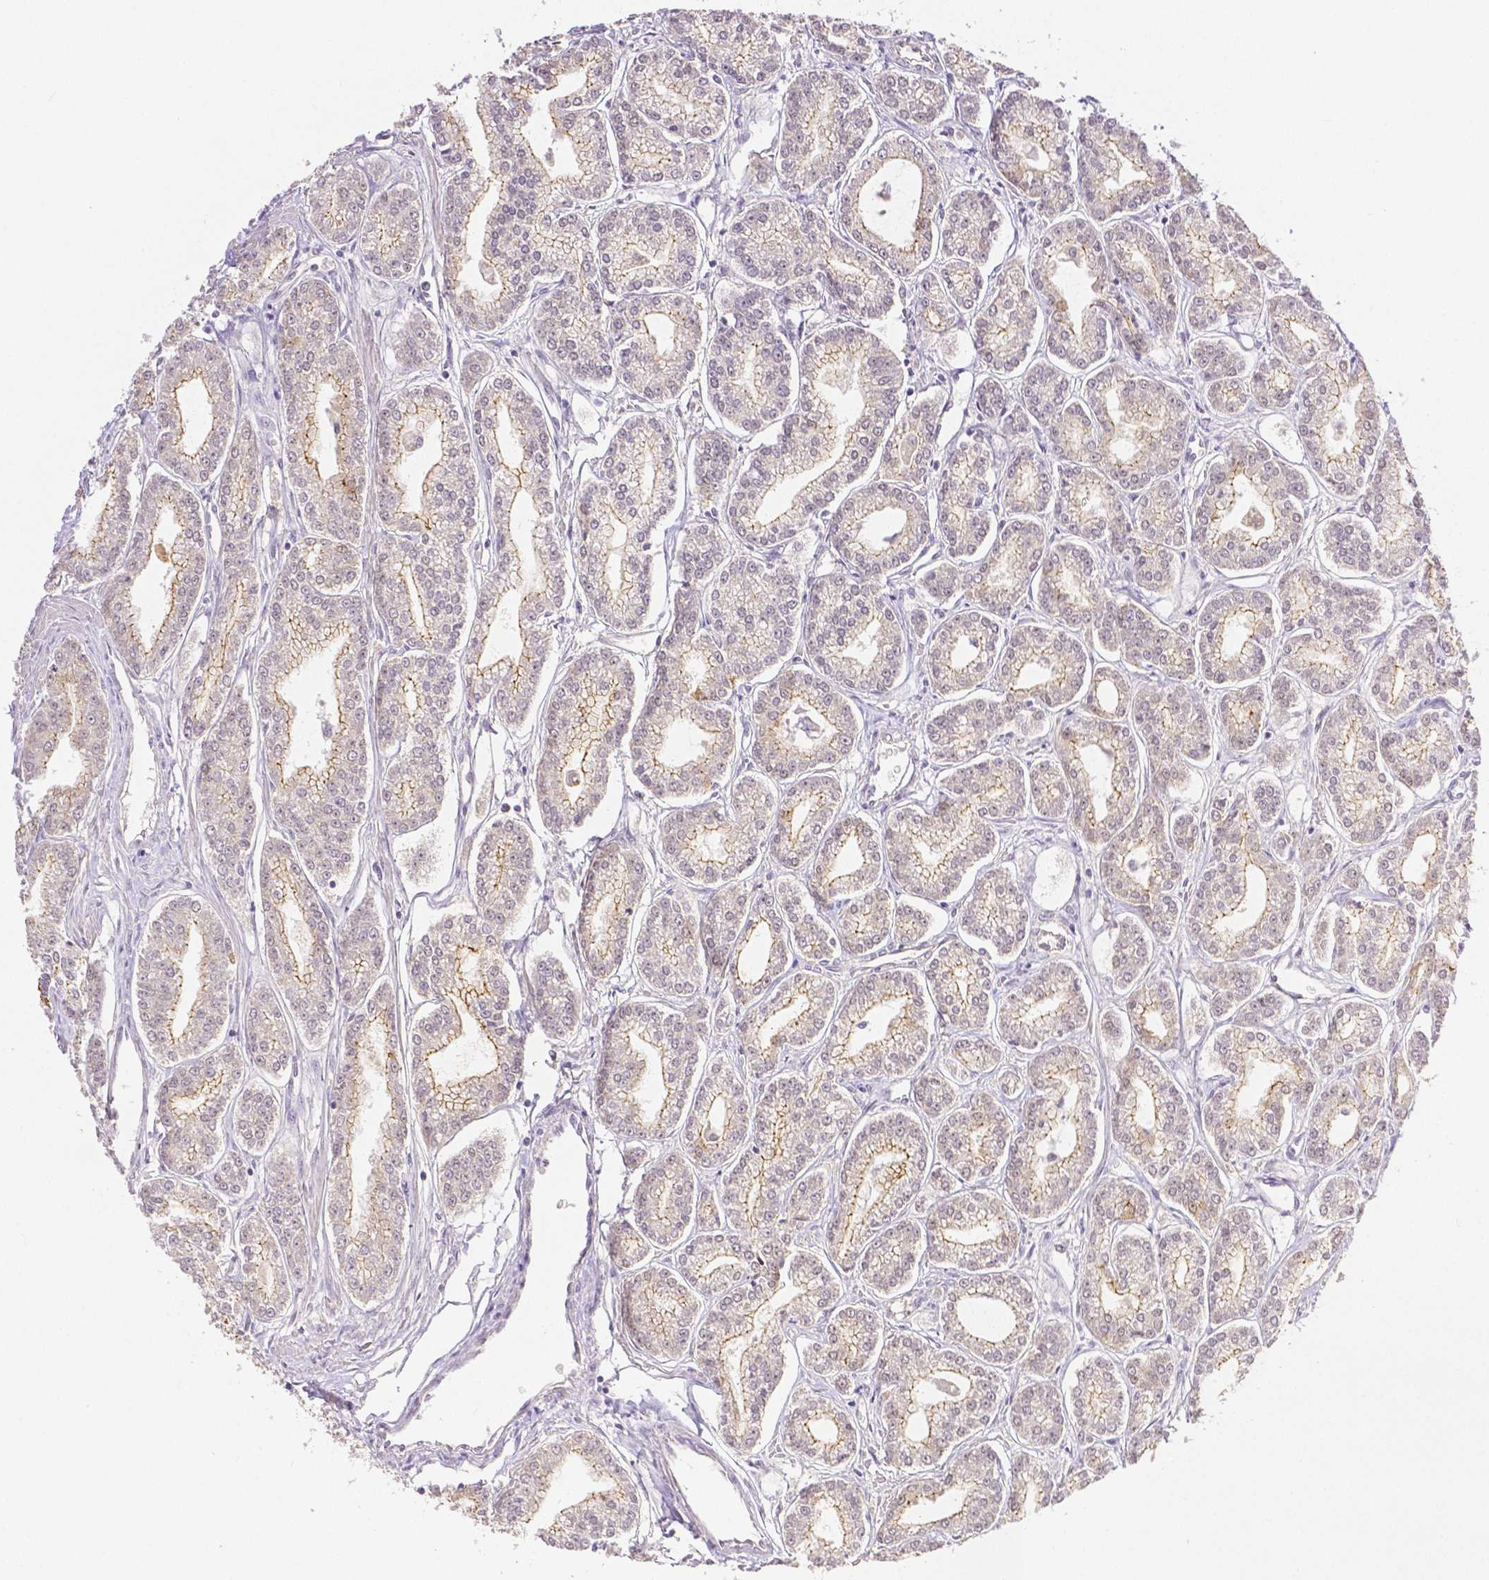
{"staining": {"intensity": "moderate", "quantity": "<25%", "location": "cytoplasmic/membranous"}, "tissue": "prostate cancer", "cell_type": "Tumor cells", "image_type": "cancer", "snomed": [{"axis": "morphology", "description": "Adenocarcinoma, NOS"}, {"axis": "topography", "description": "Prostate"}], "caption": "Adenocarcinoma (prostate) stained for a protein reveals moderate cytoplasmic/membranous positivity in tumor cells.", "gene": "OCLN", "patient": {"sex": "male", "age": 71}}